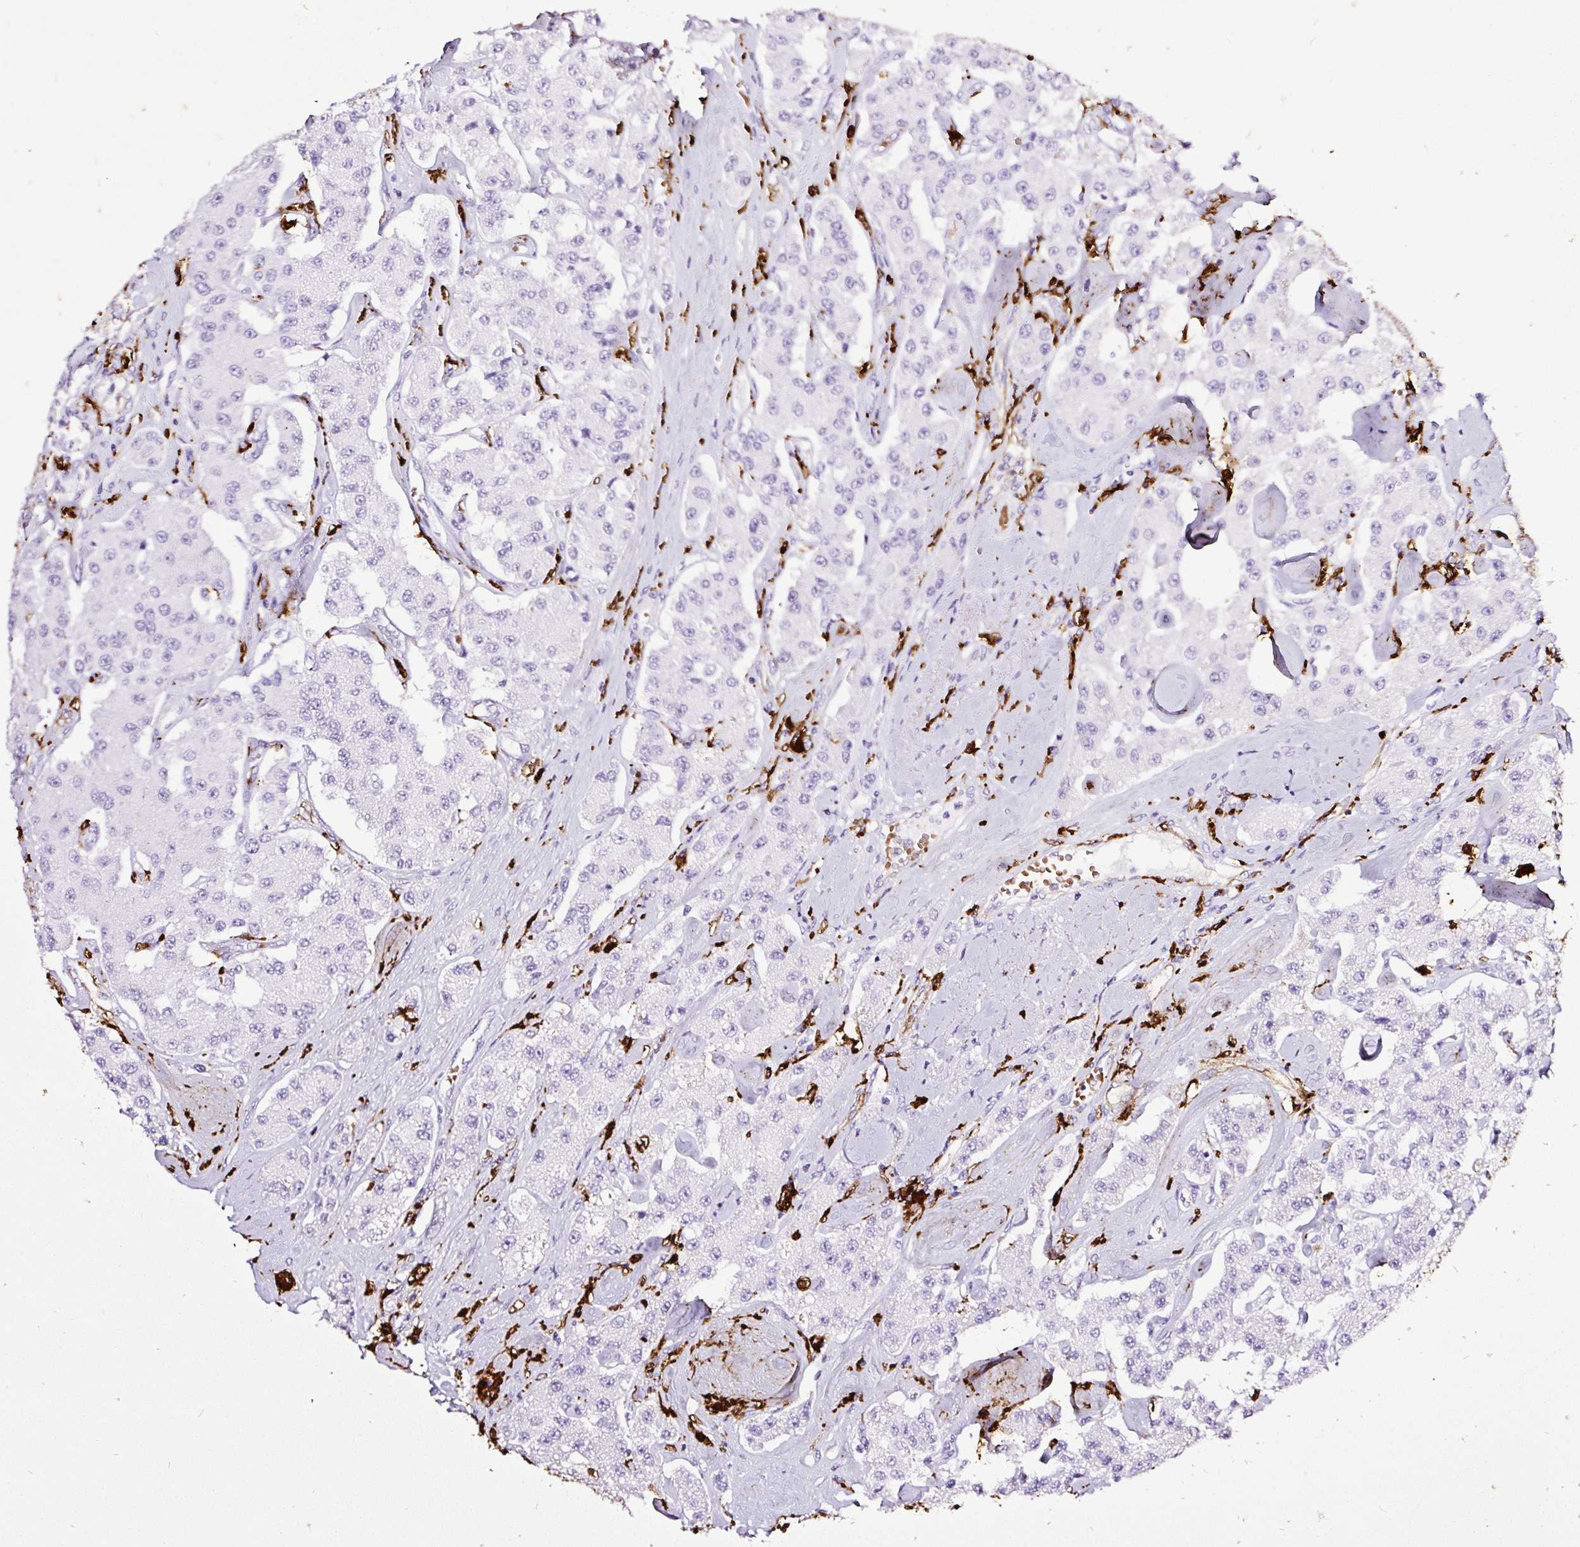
{"staining": {"intensity": "negative", "quantity": "none", "location": "none"}, "tissue": "carcinoid", "cell_type": "Tumor cells", "image_type": "cancer", "snomed": [{"axis": "morphology", "description": "Carcinoid, malignant, NOS"}, {"axis": "topography", "description": "Pancreas"}], "caption": "Tumor cells are negative for protein expression in human carcinoid (malignant). (DAB (3,3'-diaminobenzidine) immunohistochemistry (IHC) visualized using brightfield microscopy, high magnification).", "gene": "HLA-DRA", "patient": {"sex": "male", "age": 41}}